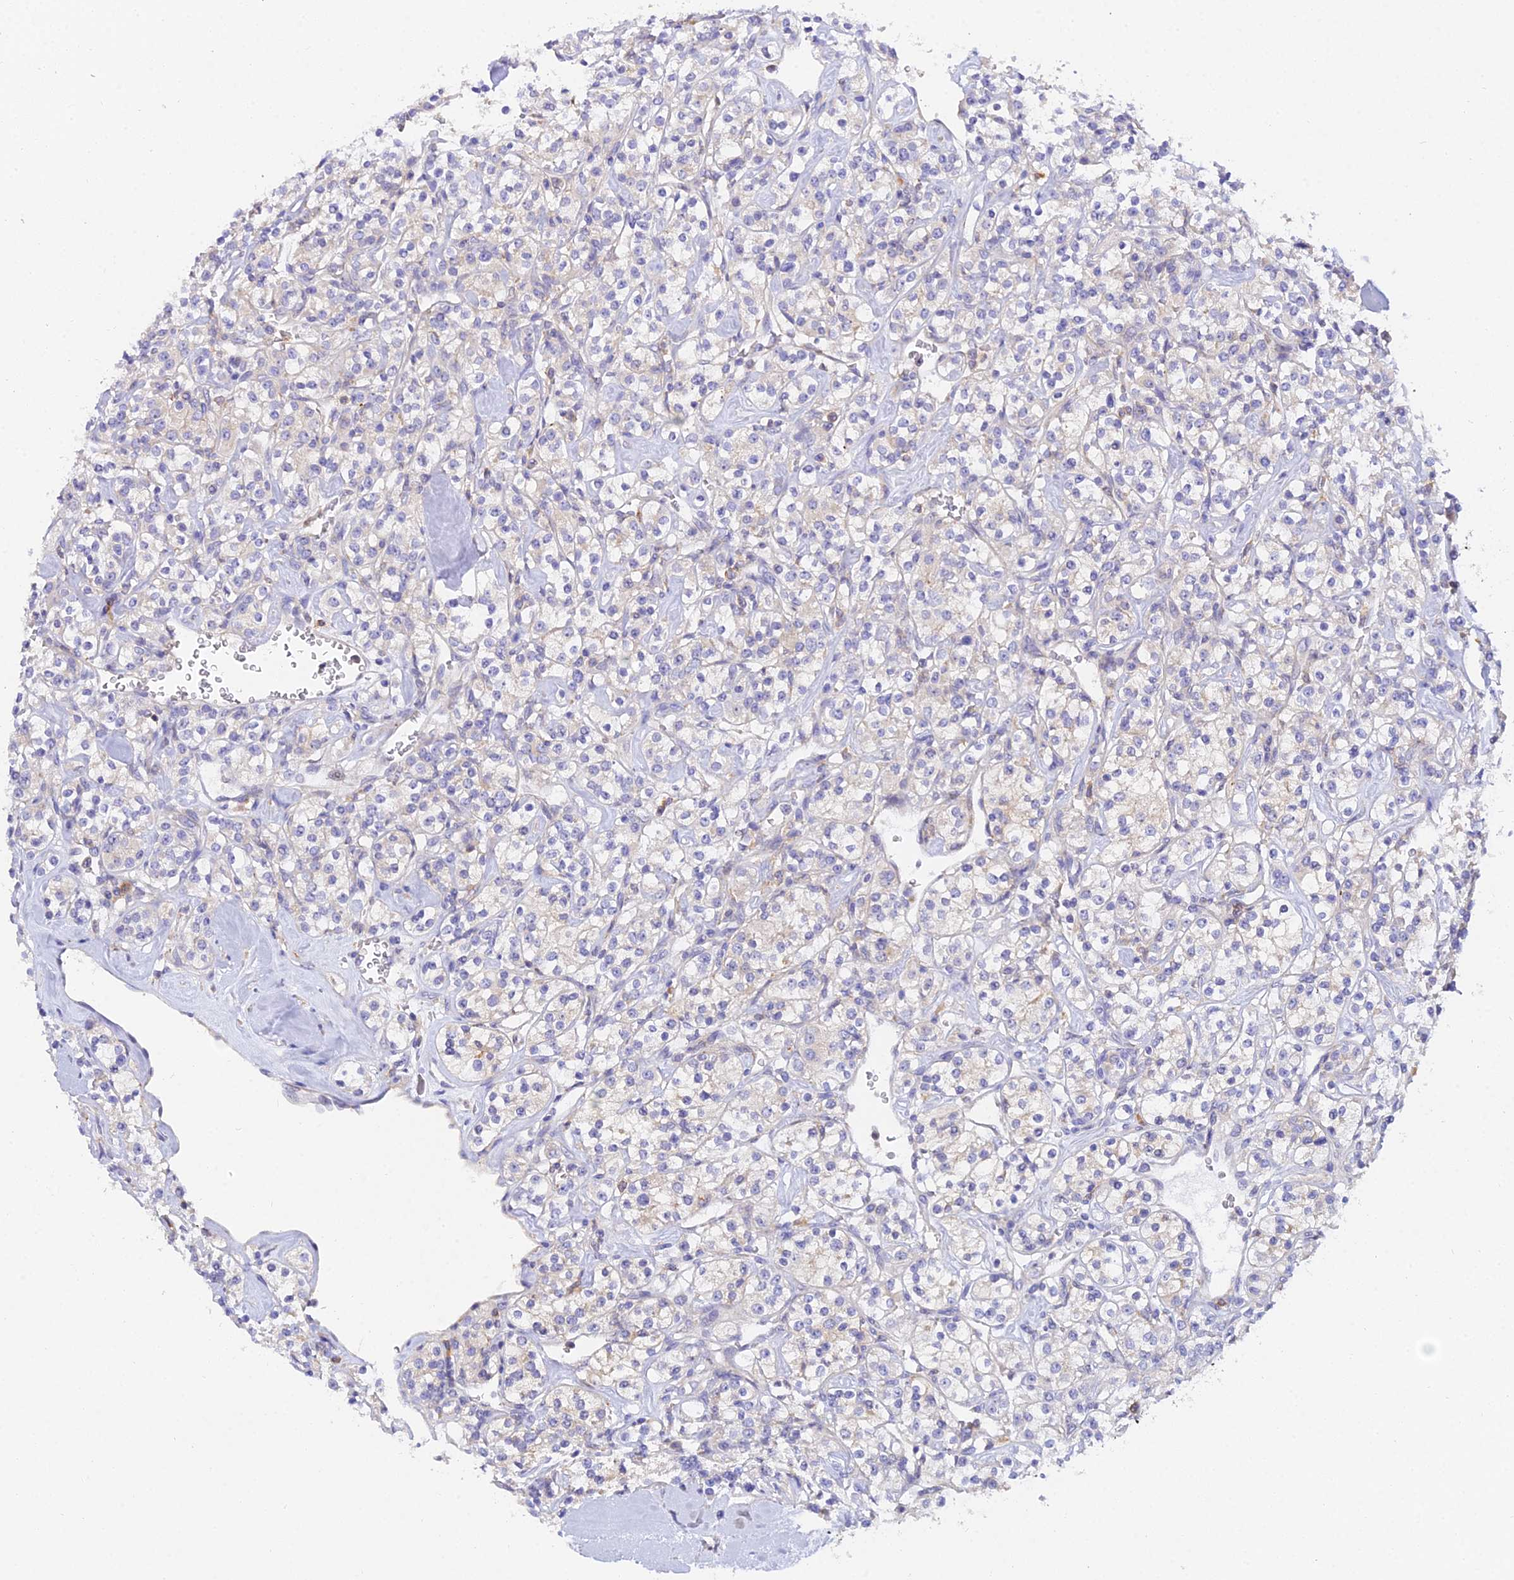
{"staining": {"intensity": "negative", "quantity": "none", "location": "none"}, "tissue": "renal cancer", "cell_type": "Tumor cells", "image_type": "cancer", "snomed": [{"axis": "morphology", "description": "Adenocarcinoma, NOS"}, {"axis": "topography", "description": "Kidney"}], "caption": "A photomicrograph of human renal adenocarcinoma is negative for staining in tumor cells.", "gene": "ARL8B", "patient": {"sex": "male", "age": 77}}